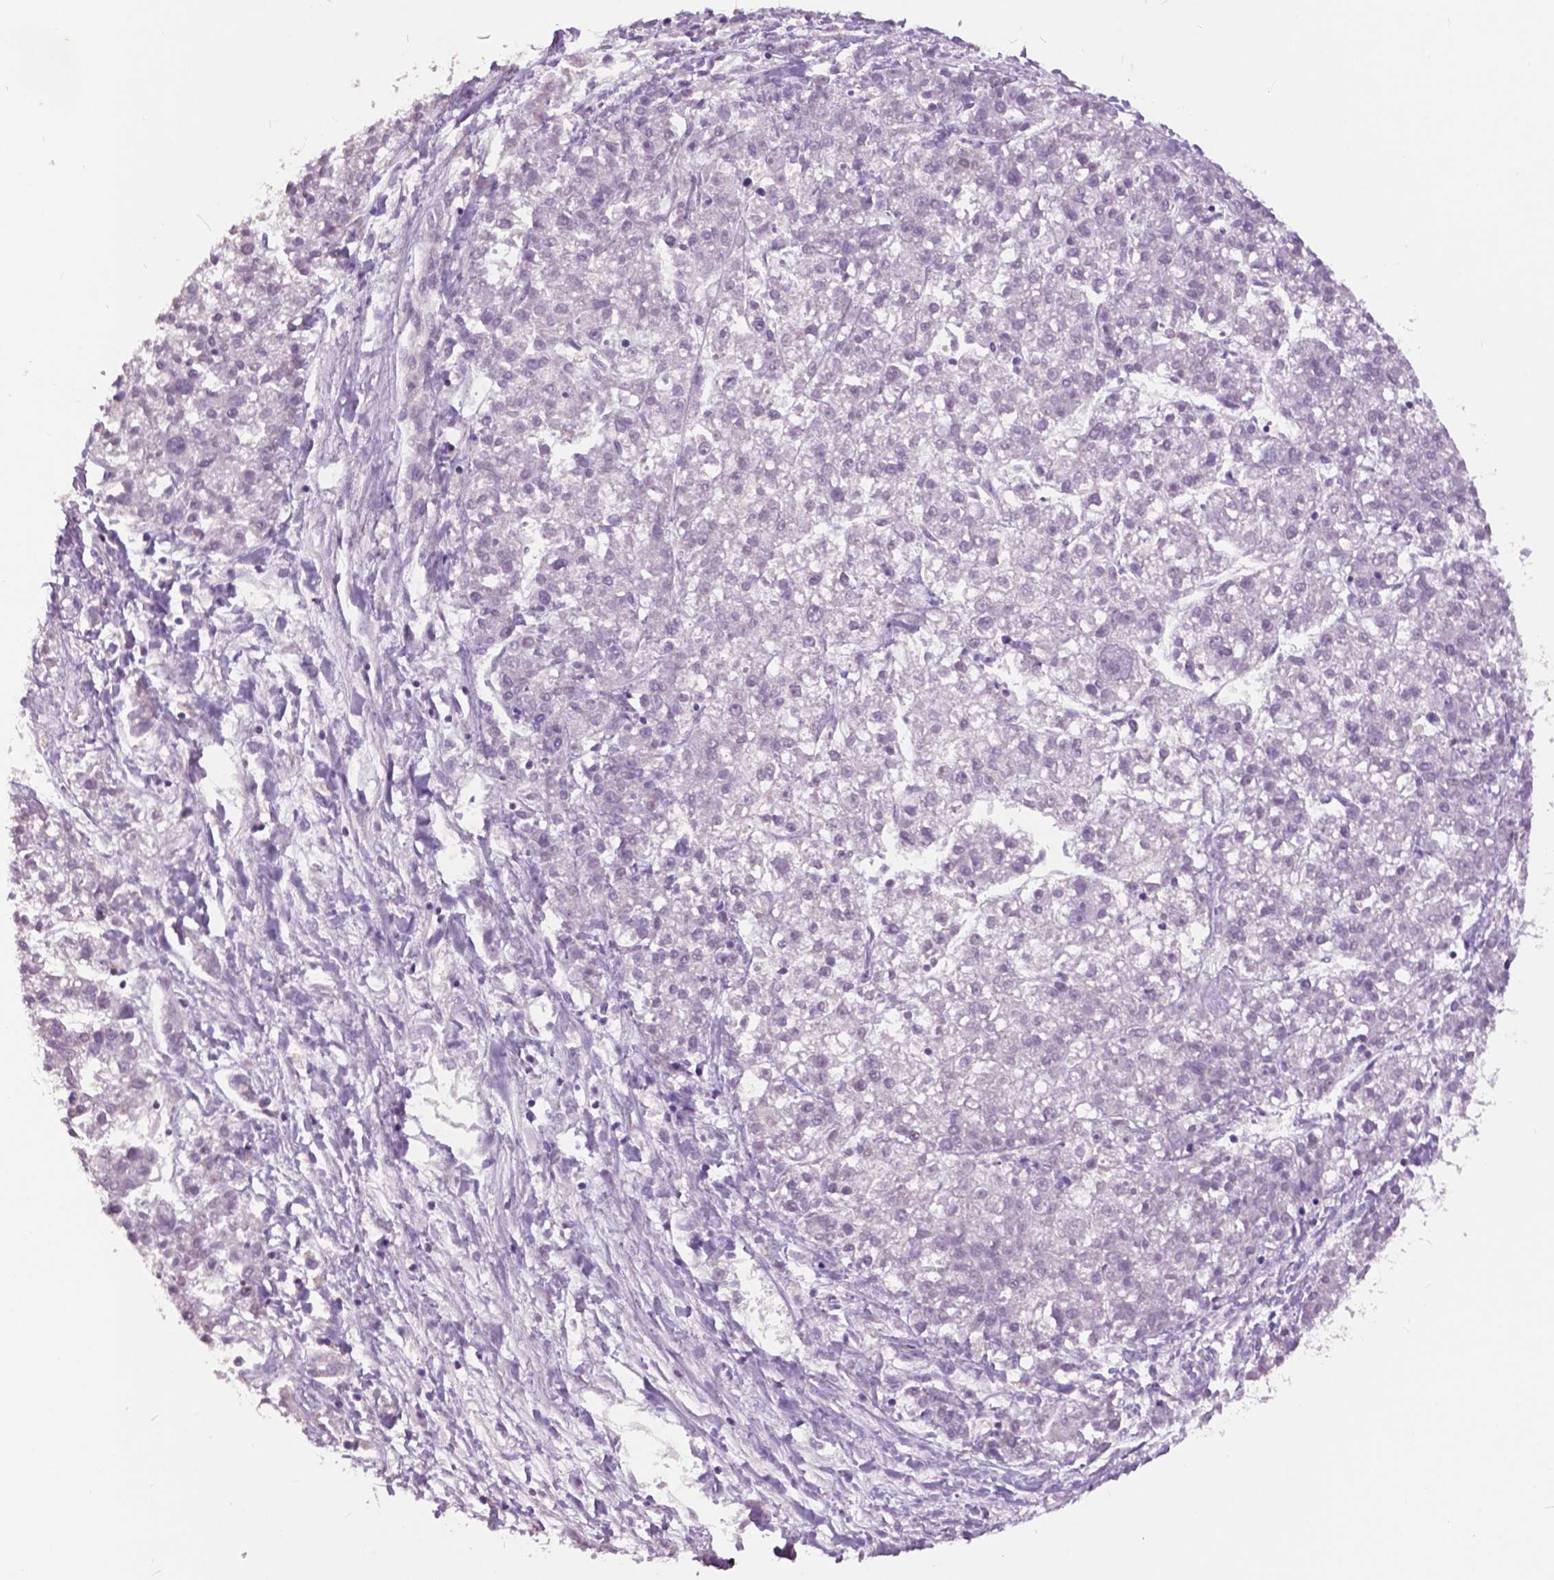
{"staining": {"intensity": "negative", "quantity": "none", "location": "none"}, "tissue": "liver cancer", "cell_type": "Tumor cells", "image_type": "cancer", "snomed": [{"axis": "morphology", "description": "Carcinoma, Hepatocellular, NOS"}, {"axis": "topography", "description": "Liver"}], "caption": "IHC micrograph of liver hepatocellular carcinoma stained for a protein (brown), which demonstrates no staining in tumor cells. Brightfield microscopy of immunohistochemistry (IHC) stained with DAB (brown) and hematoxylin (blue), captured at high magnification.", "gene": "GRIN2A", "patient": {"sex": "male", "age": 56}}